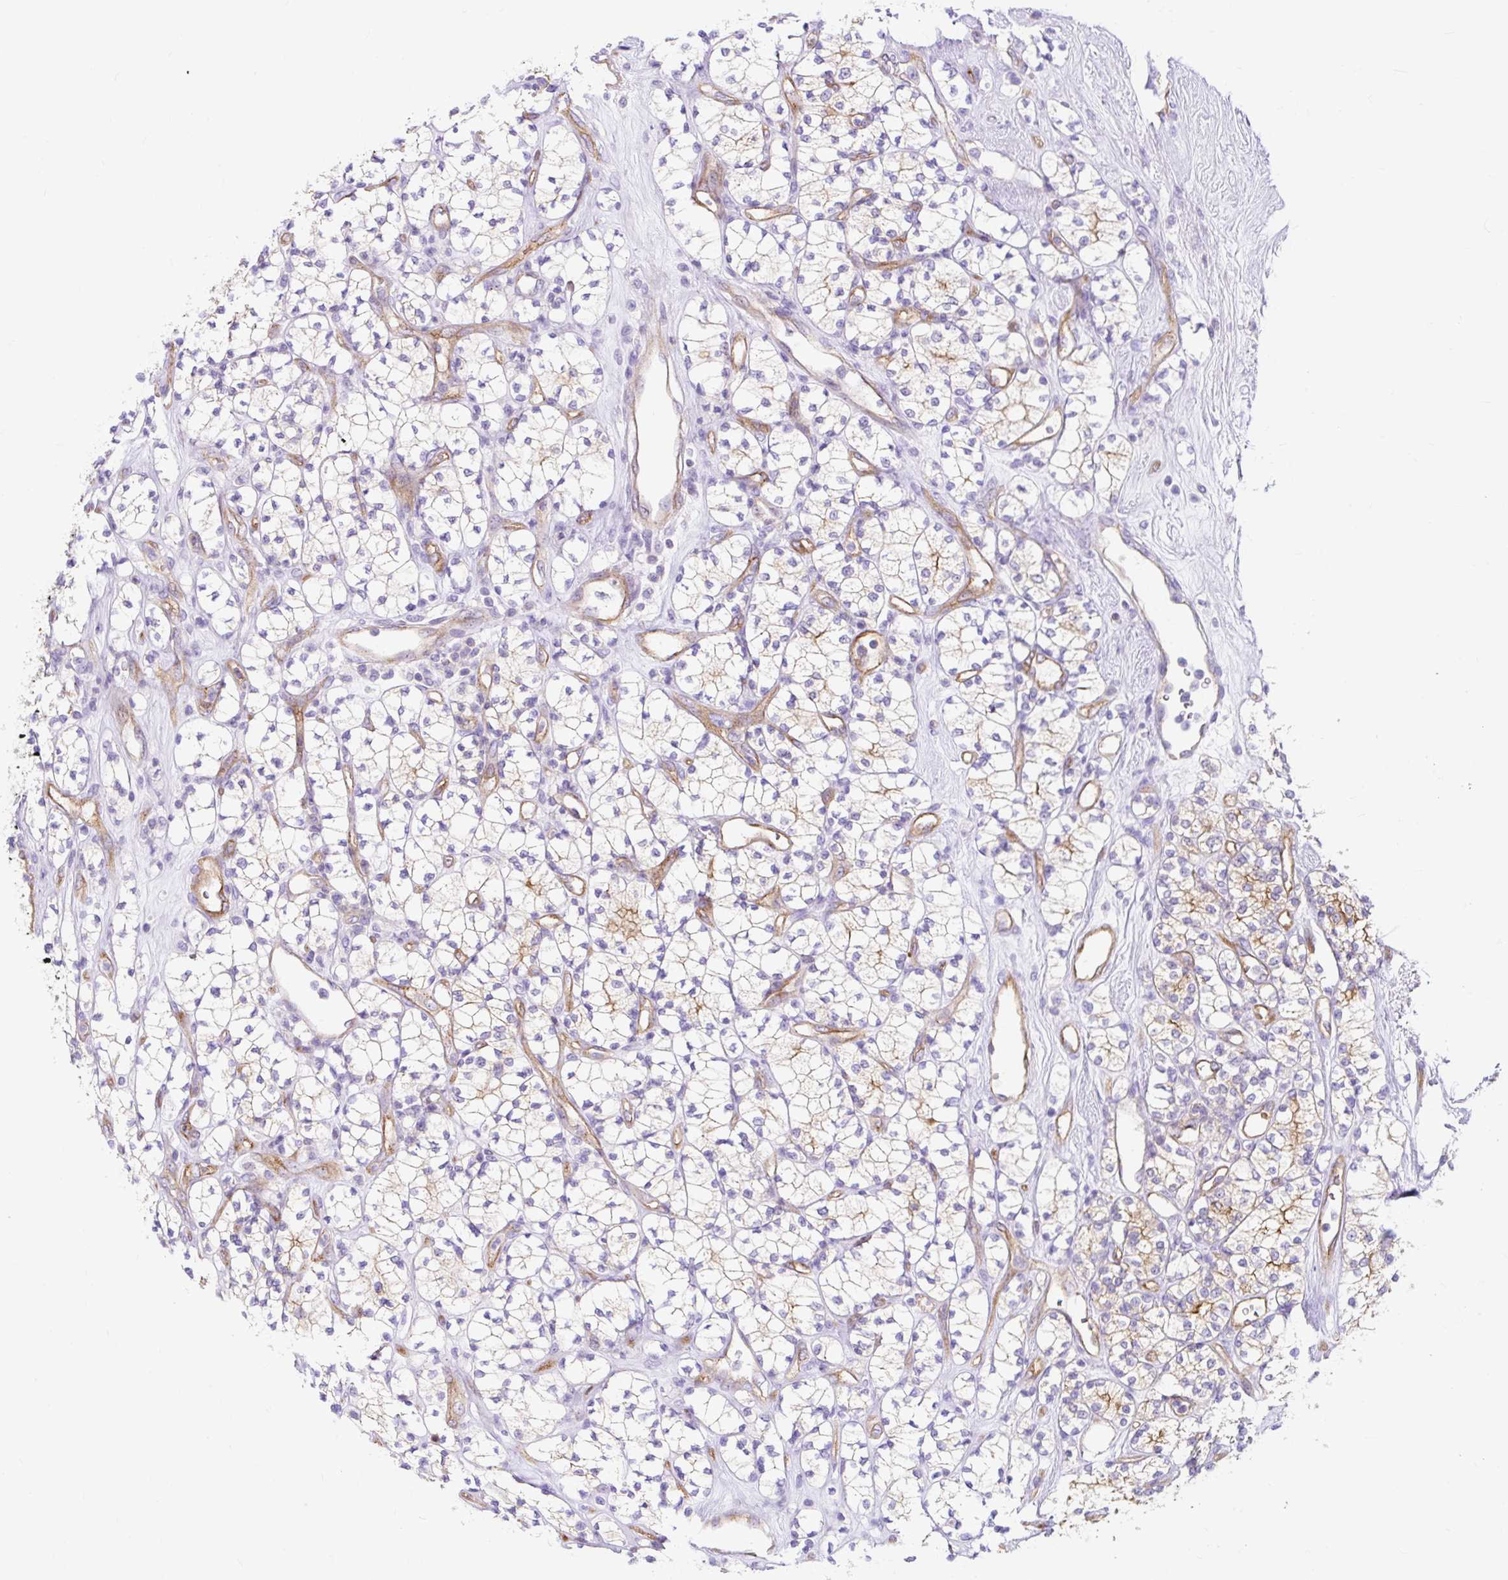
{"staining": {"intensity": "moderate", "quantity": "<25%", "location": "cytoplasmic/membranous"}, "tissue": "renal cancer", "cell_type": "Tumor cells", "image_type": "cancer", "snomed": [{"axis": "morphology", "description": "Adenocarcinoma, NOS"}, {"axis": "topography", "description": "Kidney"}], "caption": "Immunohistochemical staining of renal cancer (adenocarcinoma) reveals low levels of moderate cytoplasmic/membranous protein staining in about <25% of tumor cells.", "gene": "HIP1R", "patient": {"sex": "male", "age": 77}}